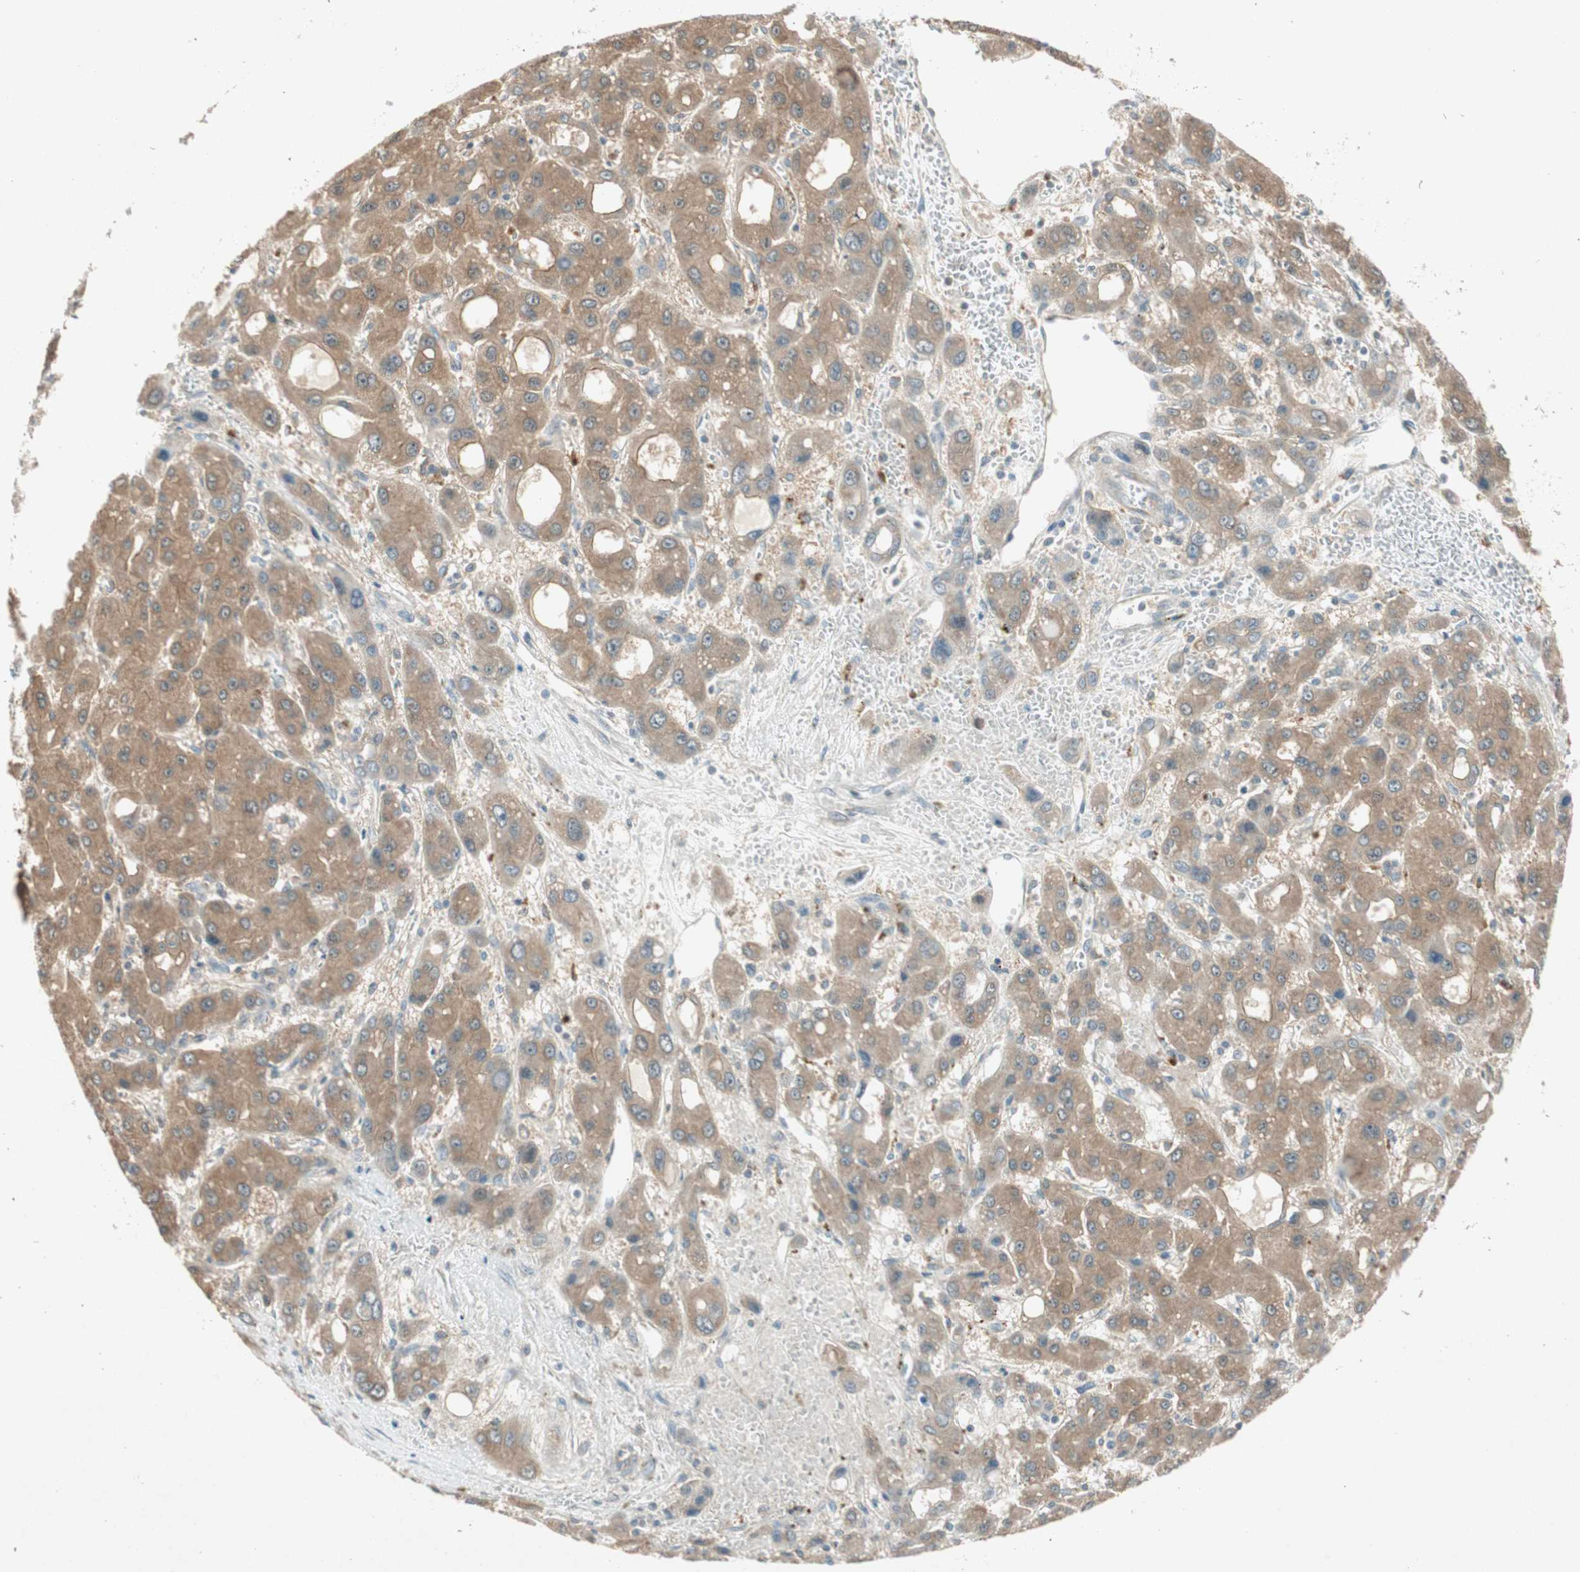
{"staining": {"intensity": "moderate", "quantity": ">75%", "location": "cytoplasmic/membranous"}, "tissue": "liver cancer", "cell_type": "Tumor cells", "image_type": "cancer", "snomed": [{"axis": "morphology", "description": "Carcinoma, Hepatocellular, NOS"}, {"axis": "topography", "description": "Liver"}], "caption": "Moderate cytoplasmic/membranous positivity is appreciated in approximately >75% of tumor cells in hepatocellular carcinoma (liver).", "gene": "NCLN", "patient": {"sex": "male", "age": 55}}